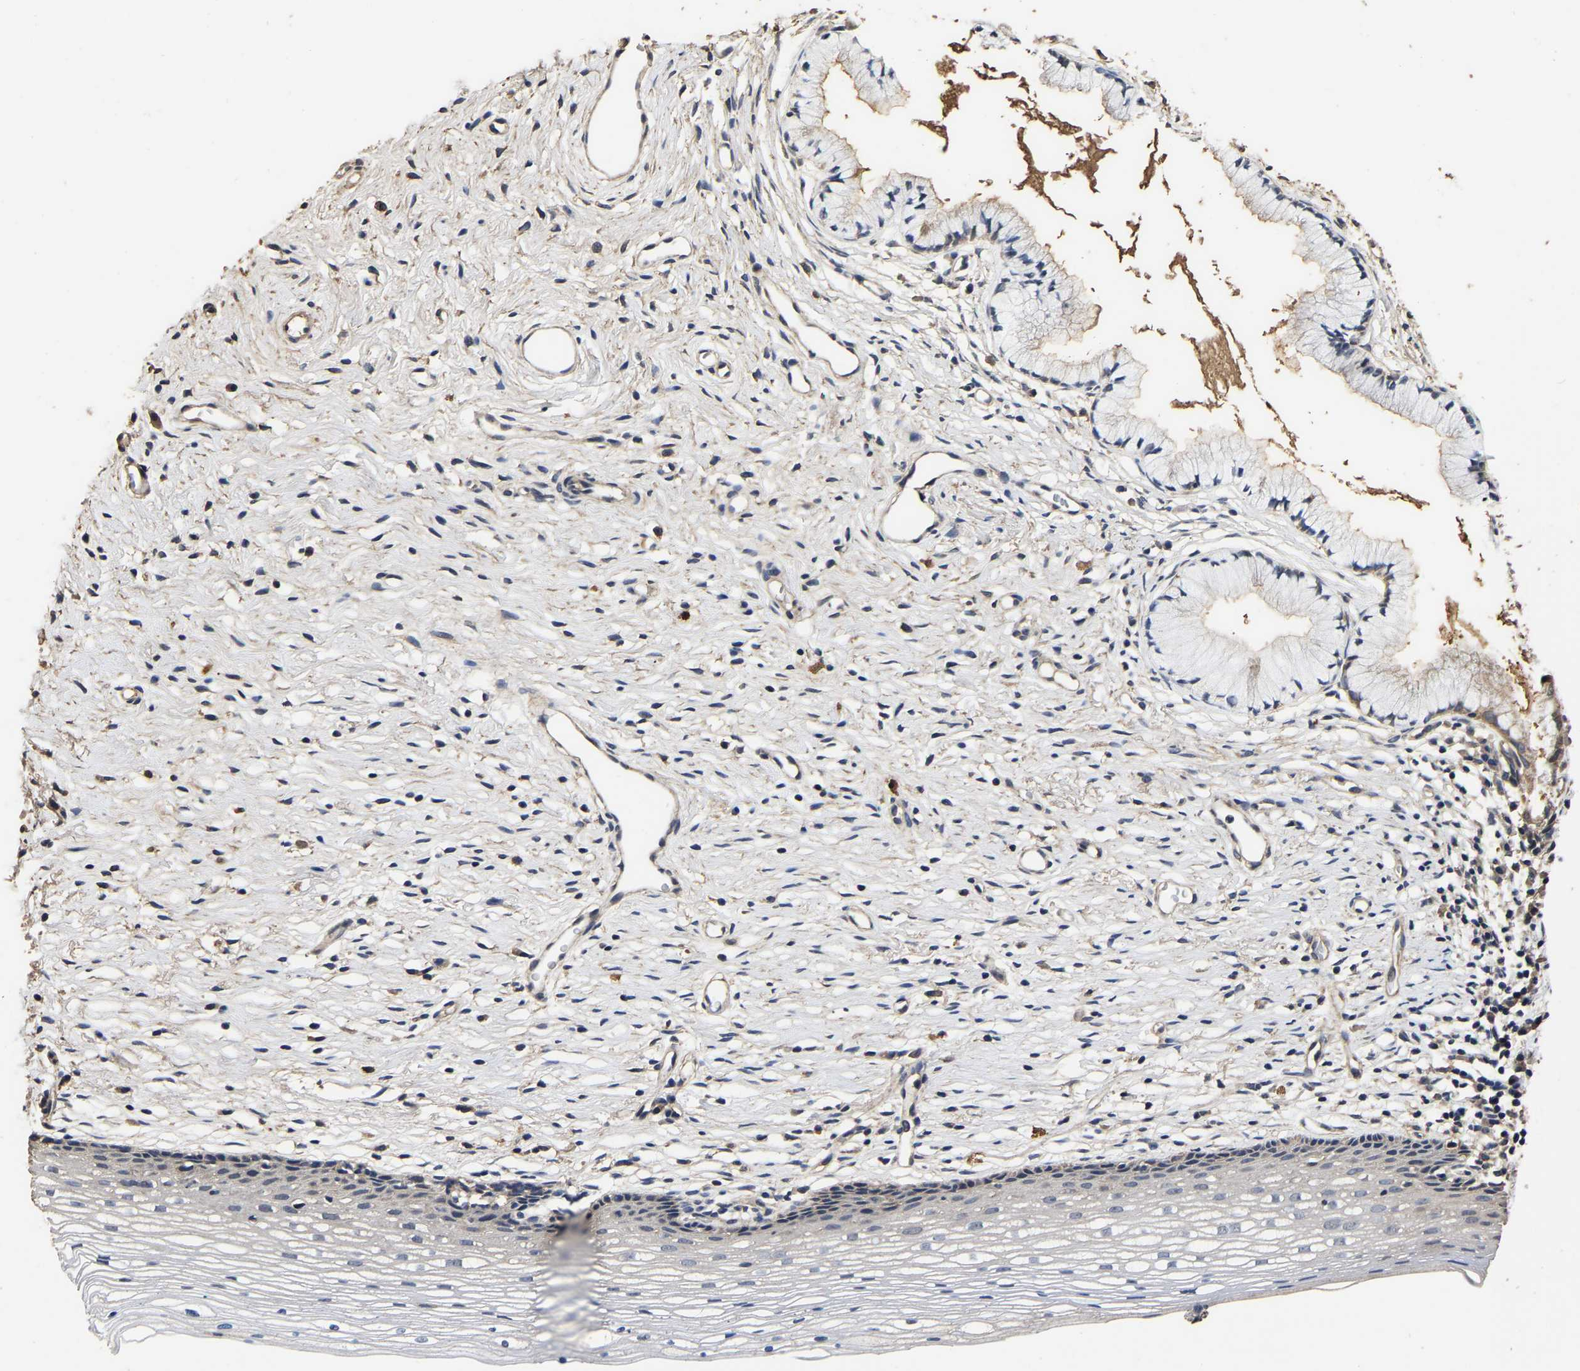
{"staining": {"intensity": "moderate", "quantity": "<25%", "location": "cytoplasmic/membranous"}, "tissue": "cervix", "cell_type": "Glandular cells", "image_type": "normal", "snomed": [{"axis": "morphology", "description": "Normal tissue, NOS"}, {"axis": "topography", "description": "Cervix"}], "caption": "Moderate cytoplasmic/membranous staining is appreciated in approximately <25% of glandular cells in benign cervix.", "gene": "STK32C", "patient": {"sex": "female", "age": 77}}